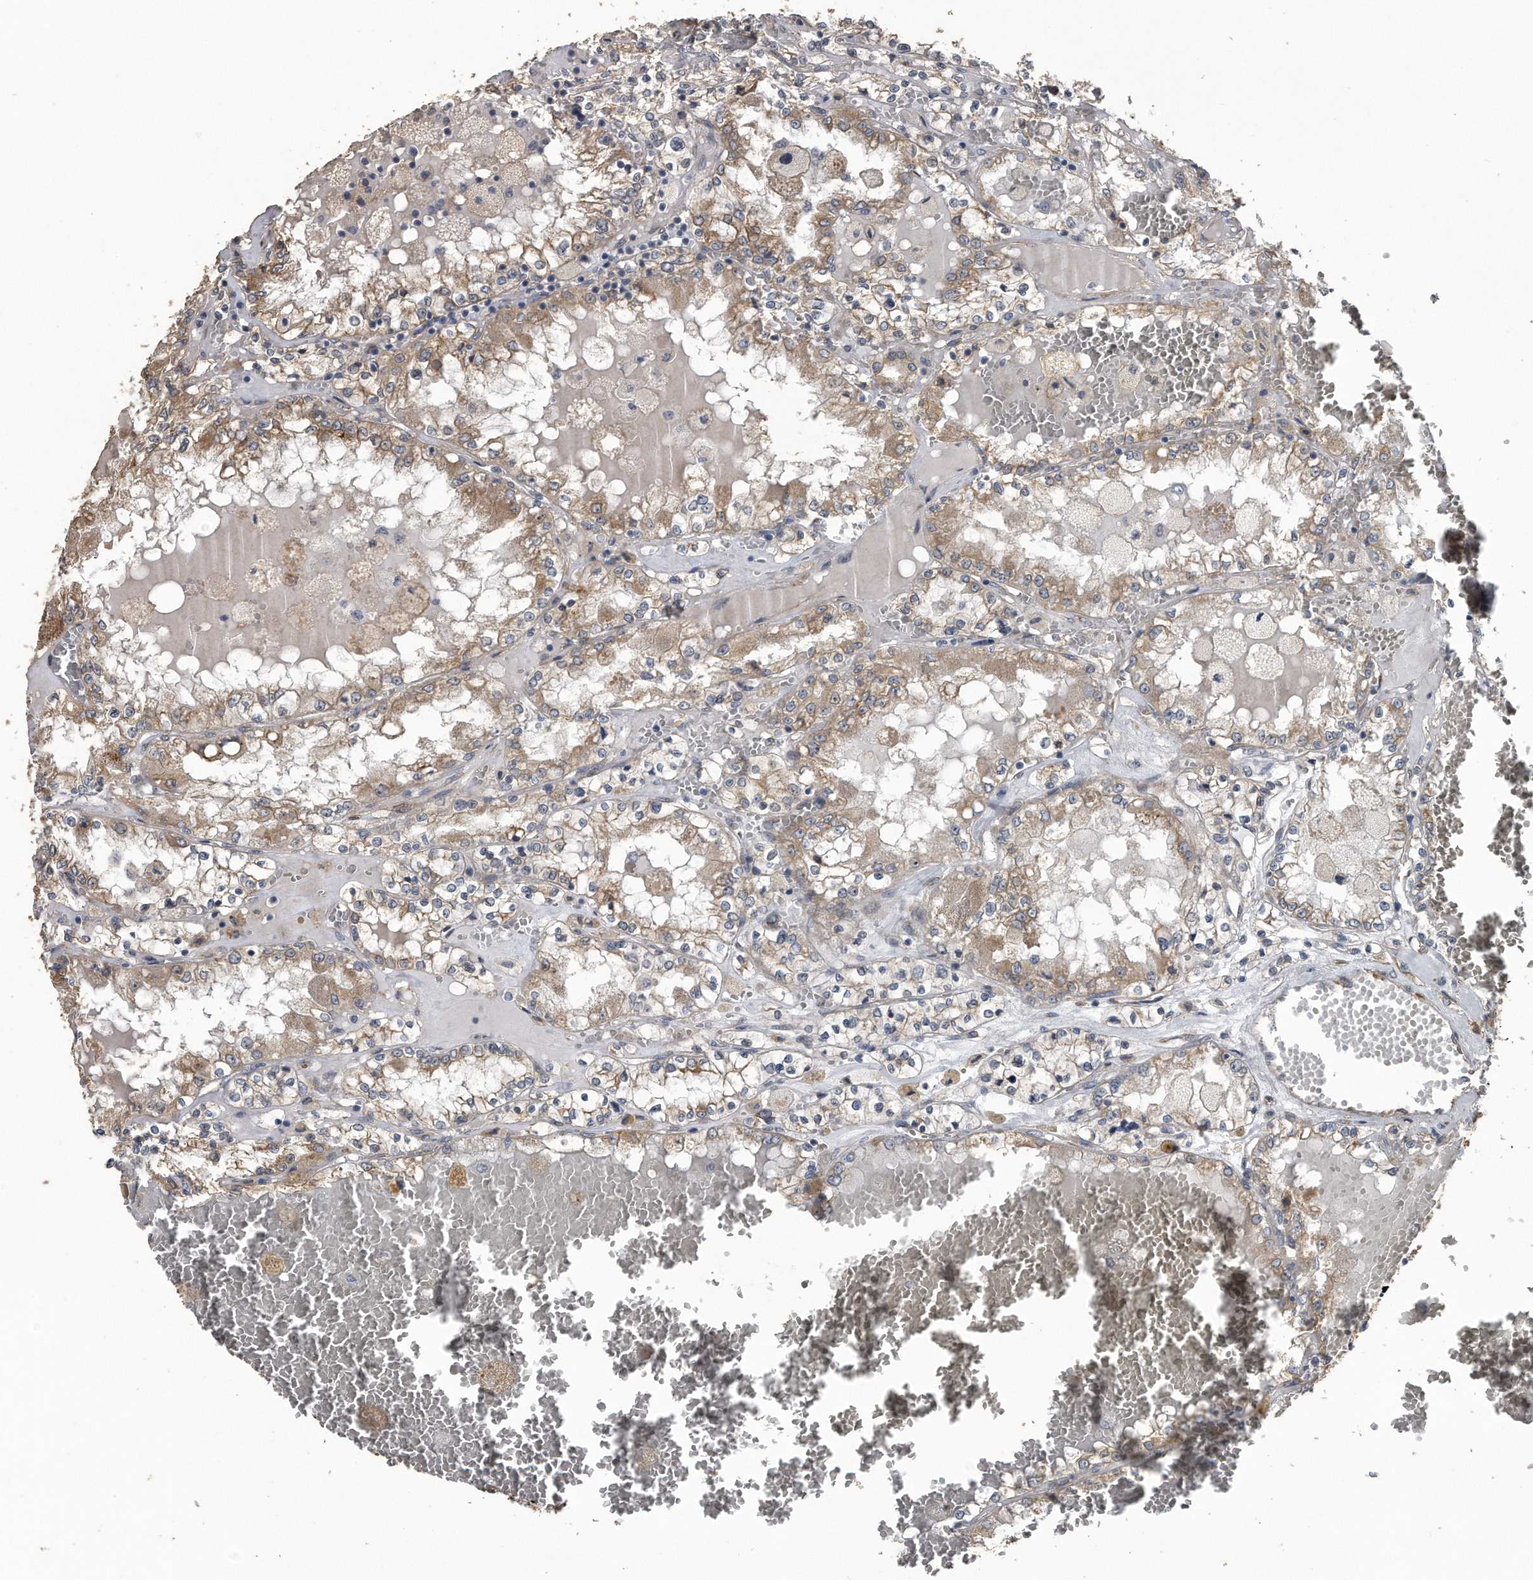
{"staining": {"intensity": "moderate", "quantity": ">75%", "location": "cytoplasmic/membranous"}, "tissue": "renal cancer", "cell_type": "Tumor cells", "image_type": "cancer", "snomed": [{"axis": "morphology", "description": "Adenocarcinoma, NOS"}, {"axis": "topography", "description": "Kidney"}], "caption": "The immunohistochemical stain labels moderate cytoplasmic/membranous positivity in tumor cells of renal cancer (adenocarcinoma) tissue.", "gene": "PCLO", "patient": {"sex": "female", "age": 56}}